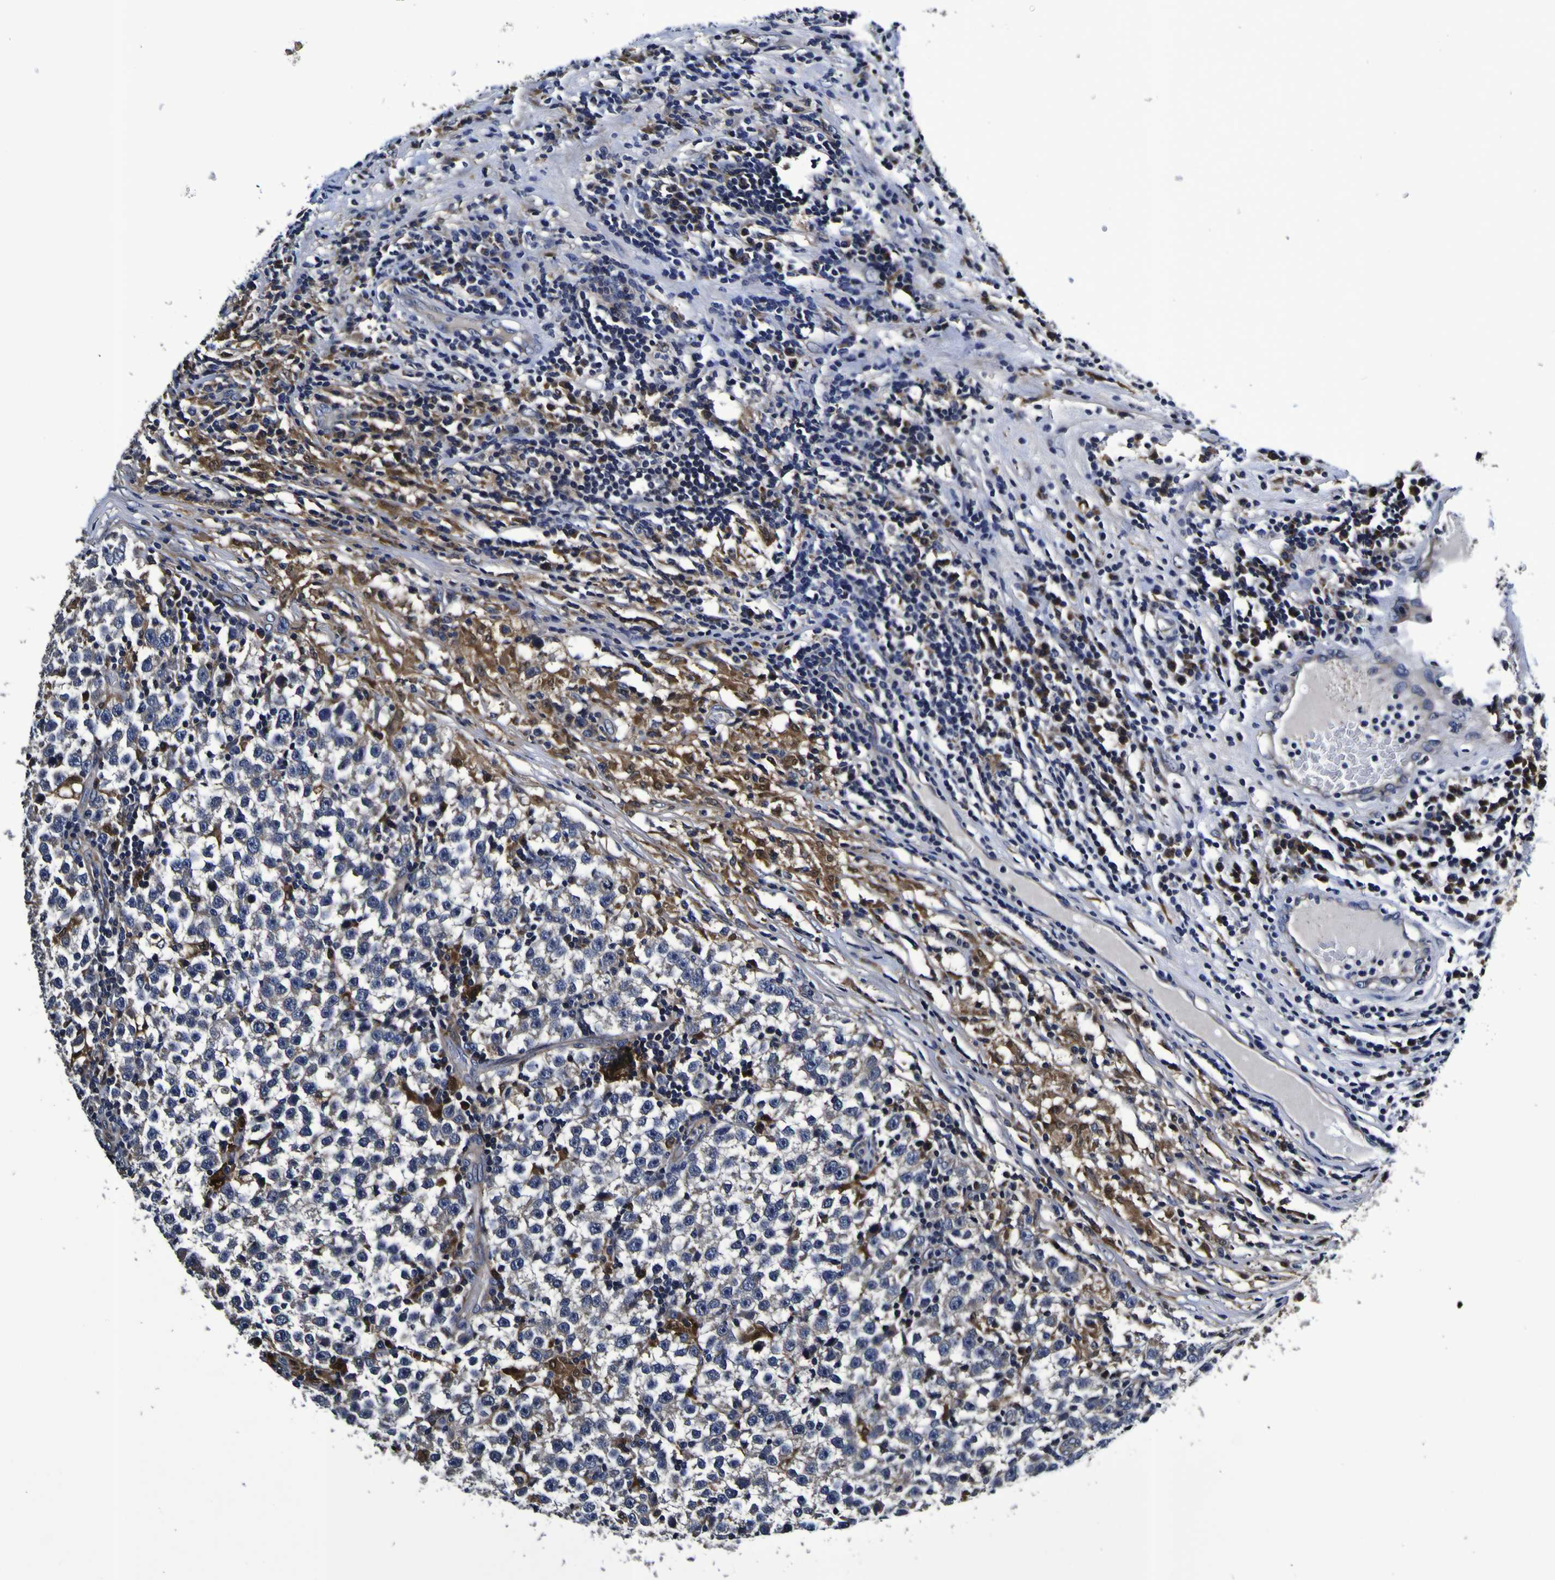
{"staining": {"intensity": "negative", "quantity": "none", "location": "none"}, "tissue": "testis cancer", "cell_type": "Tumor cells", "image_type": "cancer", "snomed": [{"axis": "morphology", "description": "Seminoma, NOS"}, {"axis": "topography", "description": "Testis"}], "caption": "This is a image of immunohistochemistry (IHC) staining of testis cancer, which shows no expression in tumor cells. (DAB (3,3'-diaminobenzidine) immunohistochemistry (IHC) with hematoxylin counter stain).", "gene": "GPX1", "patient": {"sex": "male", "age": 43}}